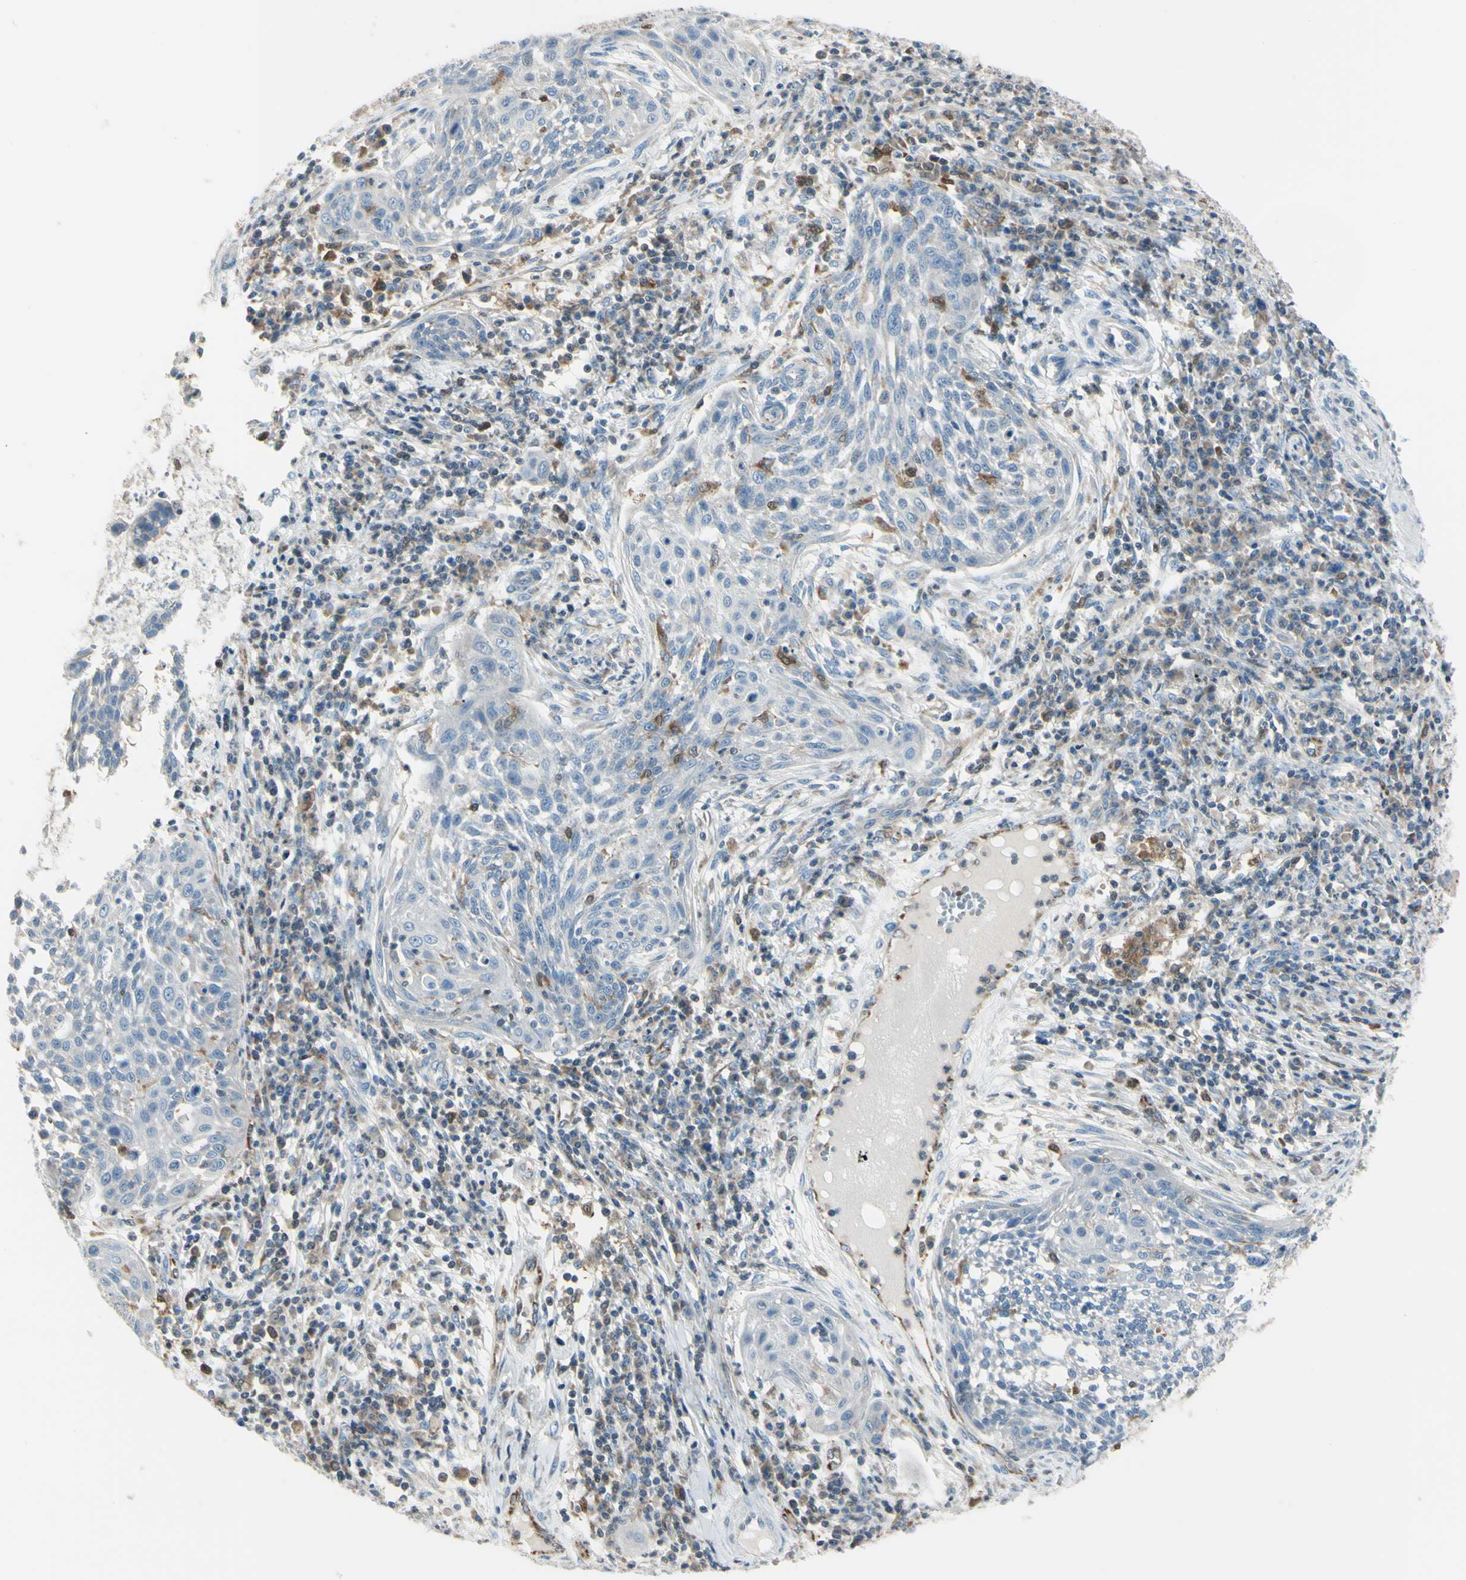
{"staining": {"intensity": "weak", "quantity": "25%-75%", "location": "cytoplasmic/membranous"}, "tissue": "cervical cancer", "cell_type": "Tumor cells", "image_type": "cancer", "snomed": [{"axis": "morphology", "description": "Squamous cell carcinoma, NOS"}, {"axis": "topography", "description": "Cervix"}], "caption": "Tumor cells display weak cytoplasmic/membranous expression in approximately 25%-75% of cells in cervical cancer (squamous cell carcinoma). Using DAB (3,3'-diaminobenzidine) (brown) and hematoxylin (blue) stains, captured at high magnification using brightfield microscopy.", "gene": "CYRIB", "patient": {"sex": "female", "age": 34}}